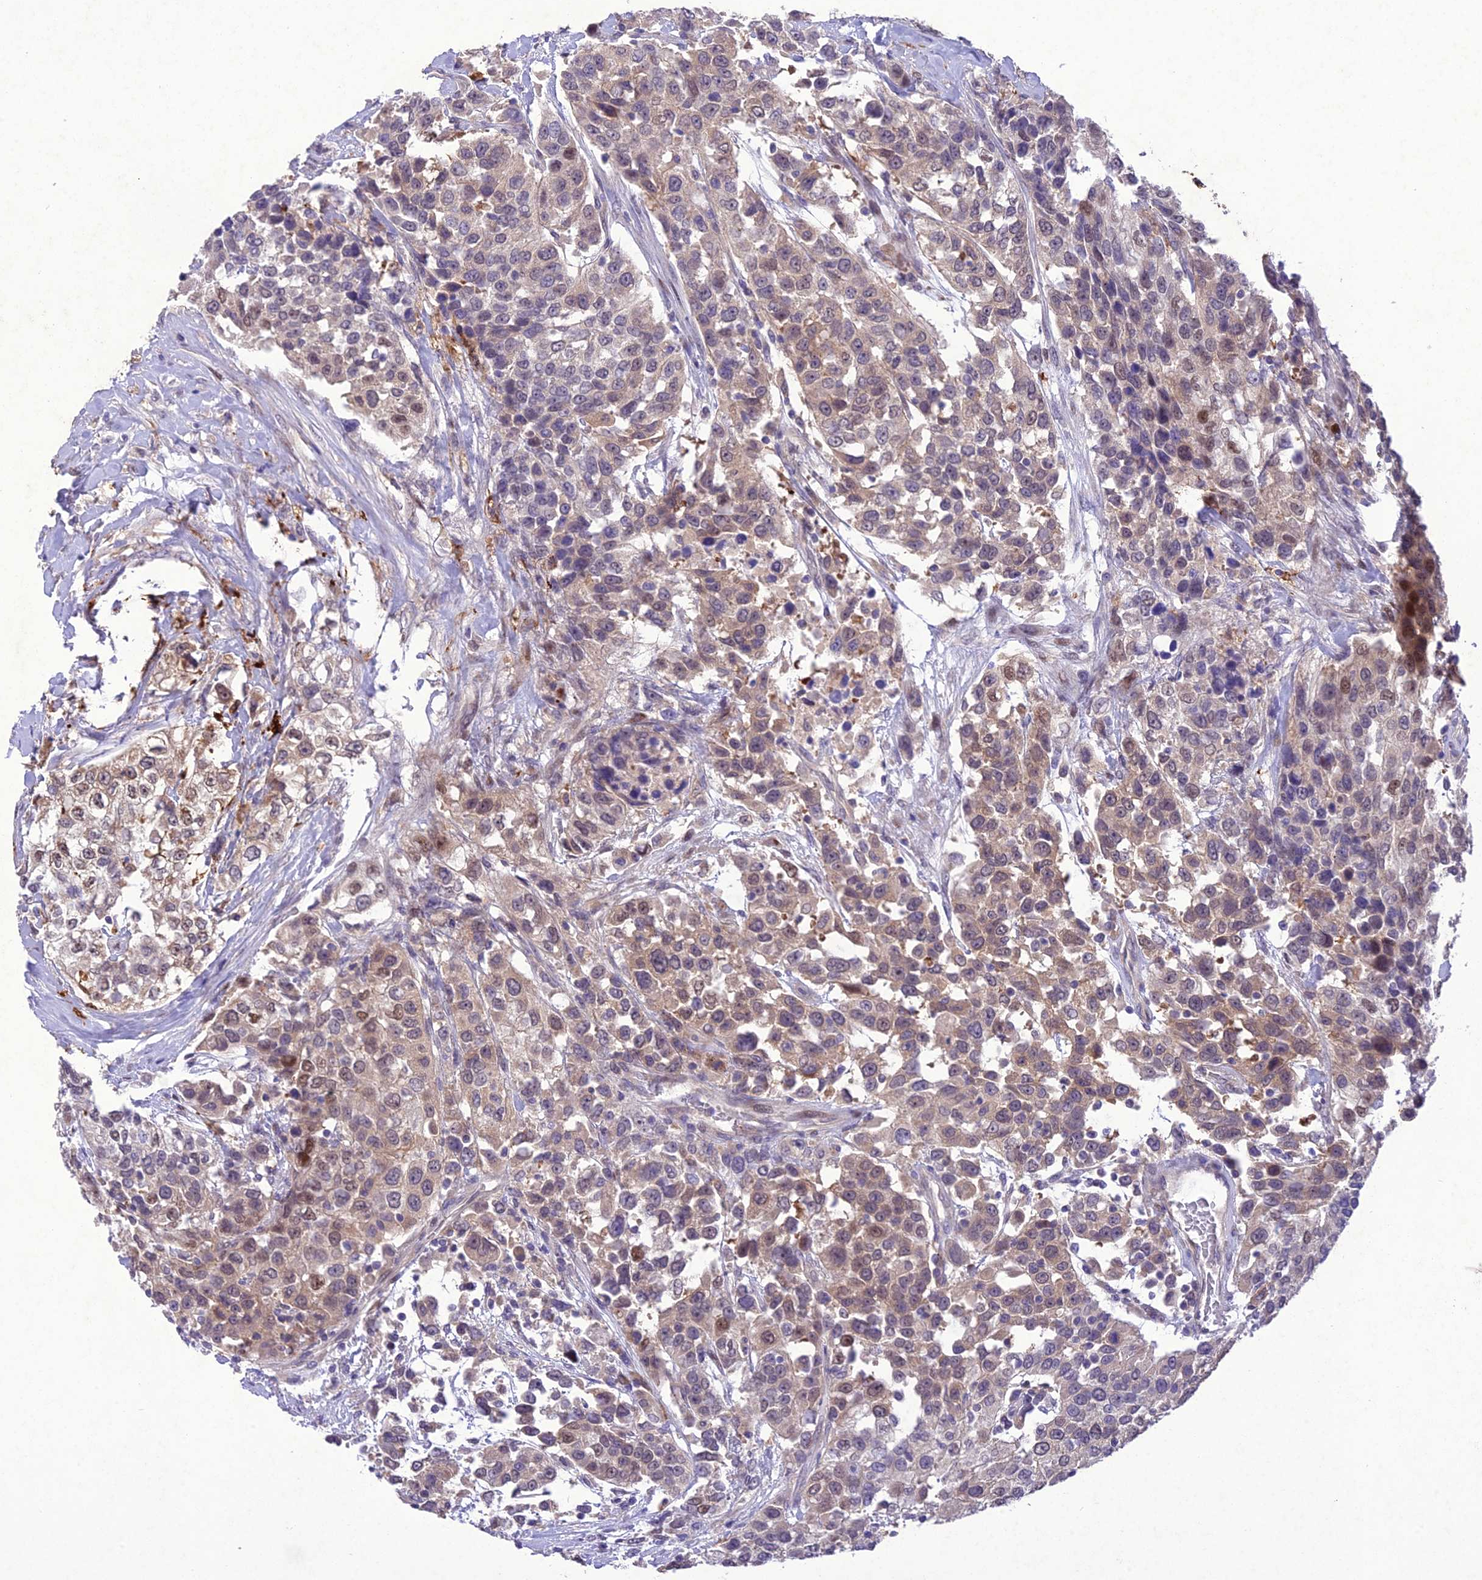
{"staining": {"intensity": "moderate", "quantity": ">75%", "location": "cytoplasmic/membranous,nuclear"}, "tissue": "urothelial cancer", "cell_type": "Tumor cells", "image_type": "cancer", "snomed": [{"axis": "morphology", "description": "Urothelial carcinoma, High grade"}, {"axis": "topography", "description": "Urinary bladder"}], "caption": "Protein expression analysis of human urothelial cancer reveals moderate cytoplasmic/membranous and nuclear expression in about >75% of tumor cells.", "gene": "ANKRD52", "patient": {"sex": "female", "age": 80}}